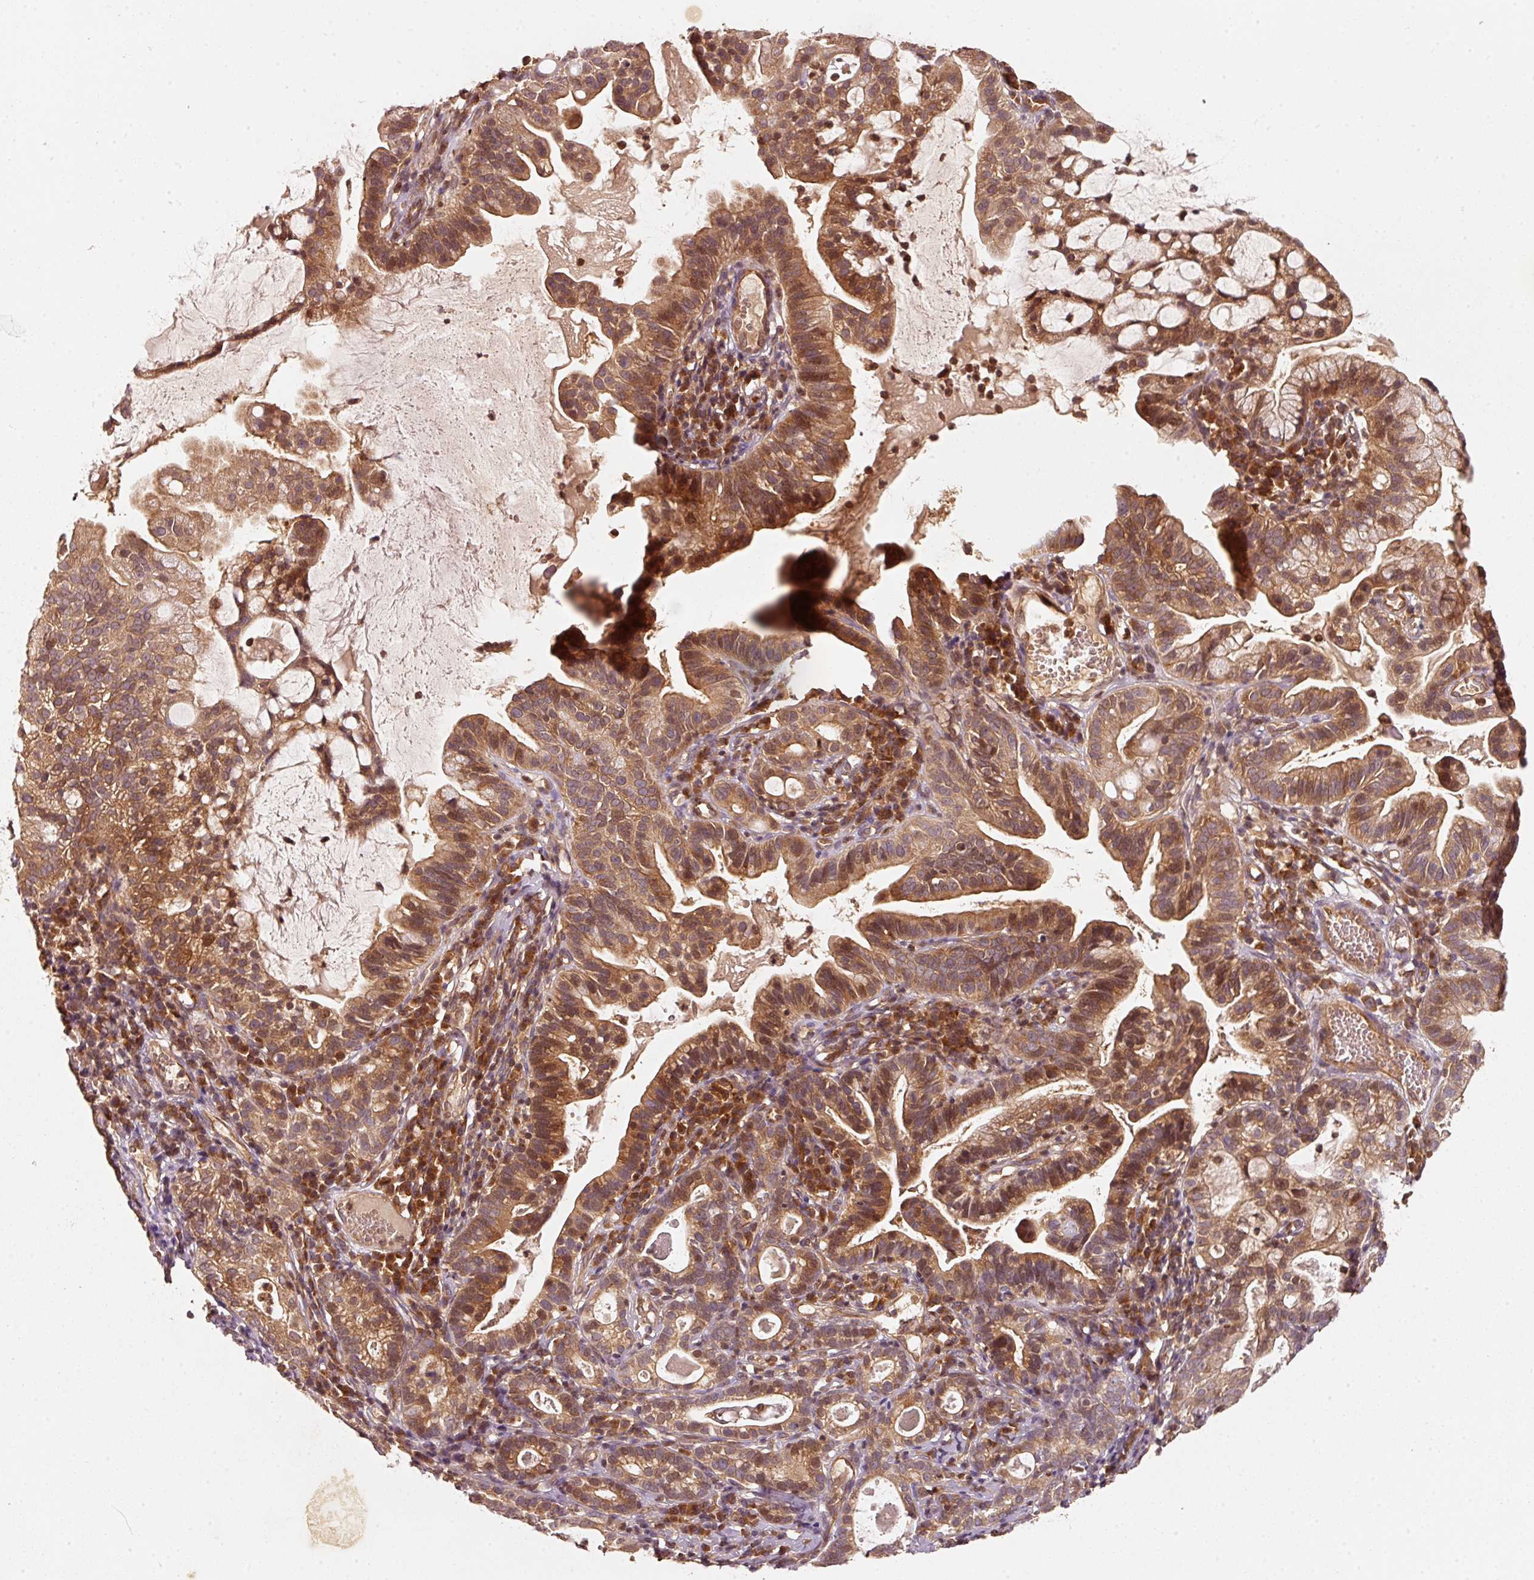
{"staining": {"intensity": "moderate", "quantity": ">75%", "location": "cytoplasmic/membranous"}, "tissue": "cervical cancer", "cell_type": "Tumor cells", "image_type": "cancer", "snomed": [{"axis": "morphology", "description": "Adenocarcinoma, NOS"}, {"axis": "topography", "description": "Cervix"}], "caption": "Tumor cells display moderate cytoplasmic/membranous staining in about >75% of cells in cervical cancer (adenocarcinoma). (DAB (3,3'-diaminobenzidine) IHC with brightfield microscopy, high magnification).", "gene": "RRAS2", "patient": {"sex": "female", "age": 41}}